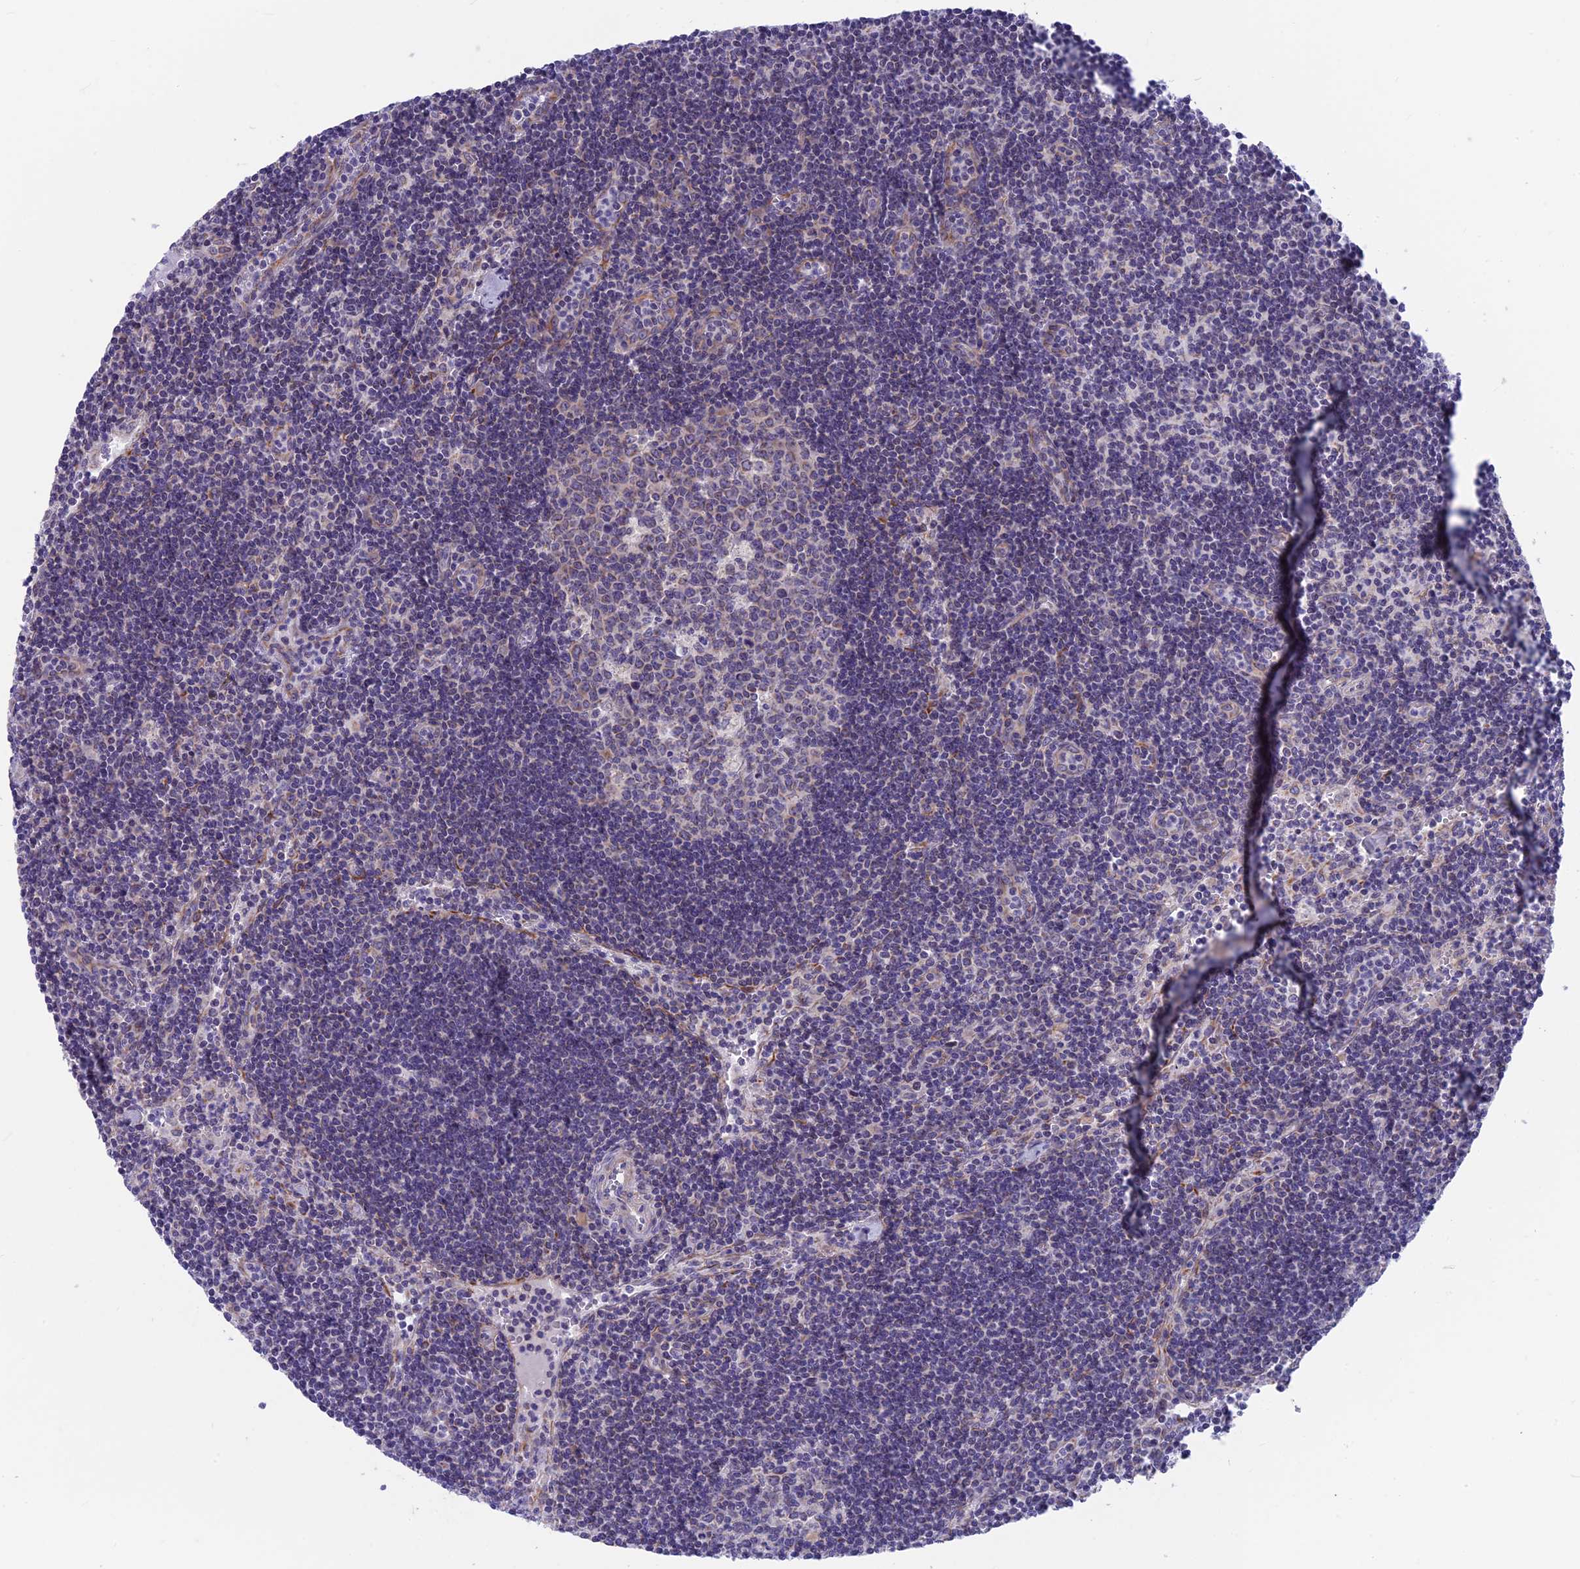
{"staining": {"intensity": "negative", "quantity": "none", "location": "none"}, "tissue": "lymph node", "cell_type": "Germinal center cells", "image_type": "normal", "snomed": [{"axis": "morphology", "description": "Normal tissue, NOS"}, {"axis": "topography", "description": "Lymph node"}], "caption": "Micrograph shows no protein expression in germinal center cells of benign lymph node. Brightfield microscopy of immunohistochemistry (IHC) stained with DAB (3,3'-diaminobenzidine) (brown) and hematoxylin (blue), captured at high magnification.", "gene": "PLAC9", "patient": {"sex": "female", "age": 32}}